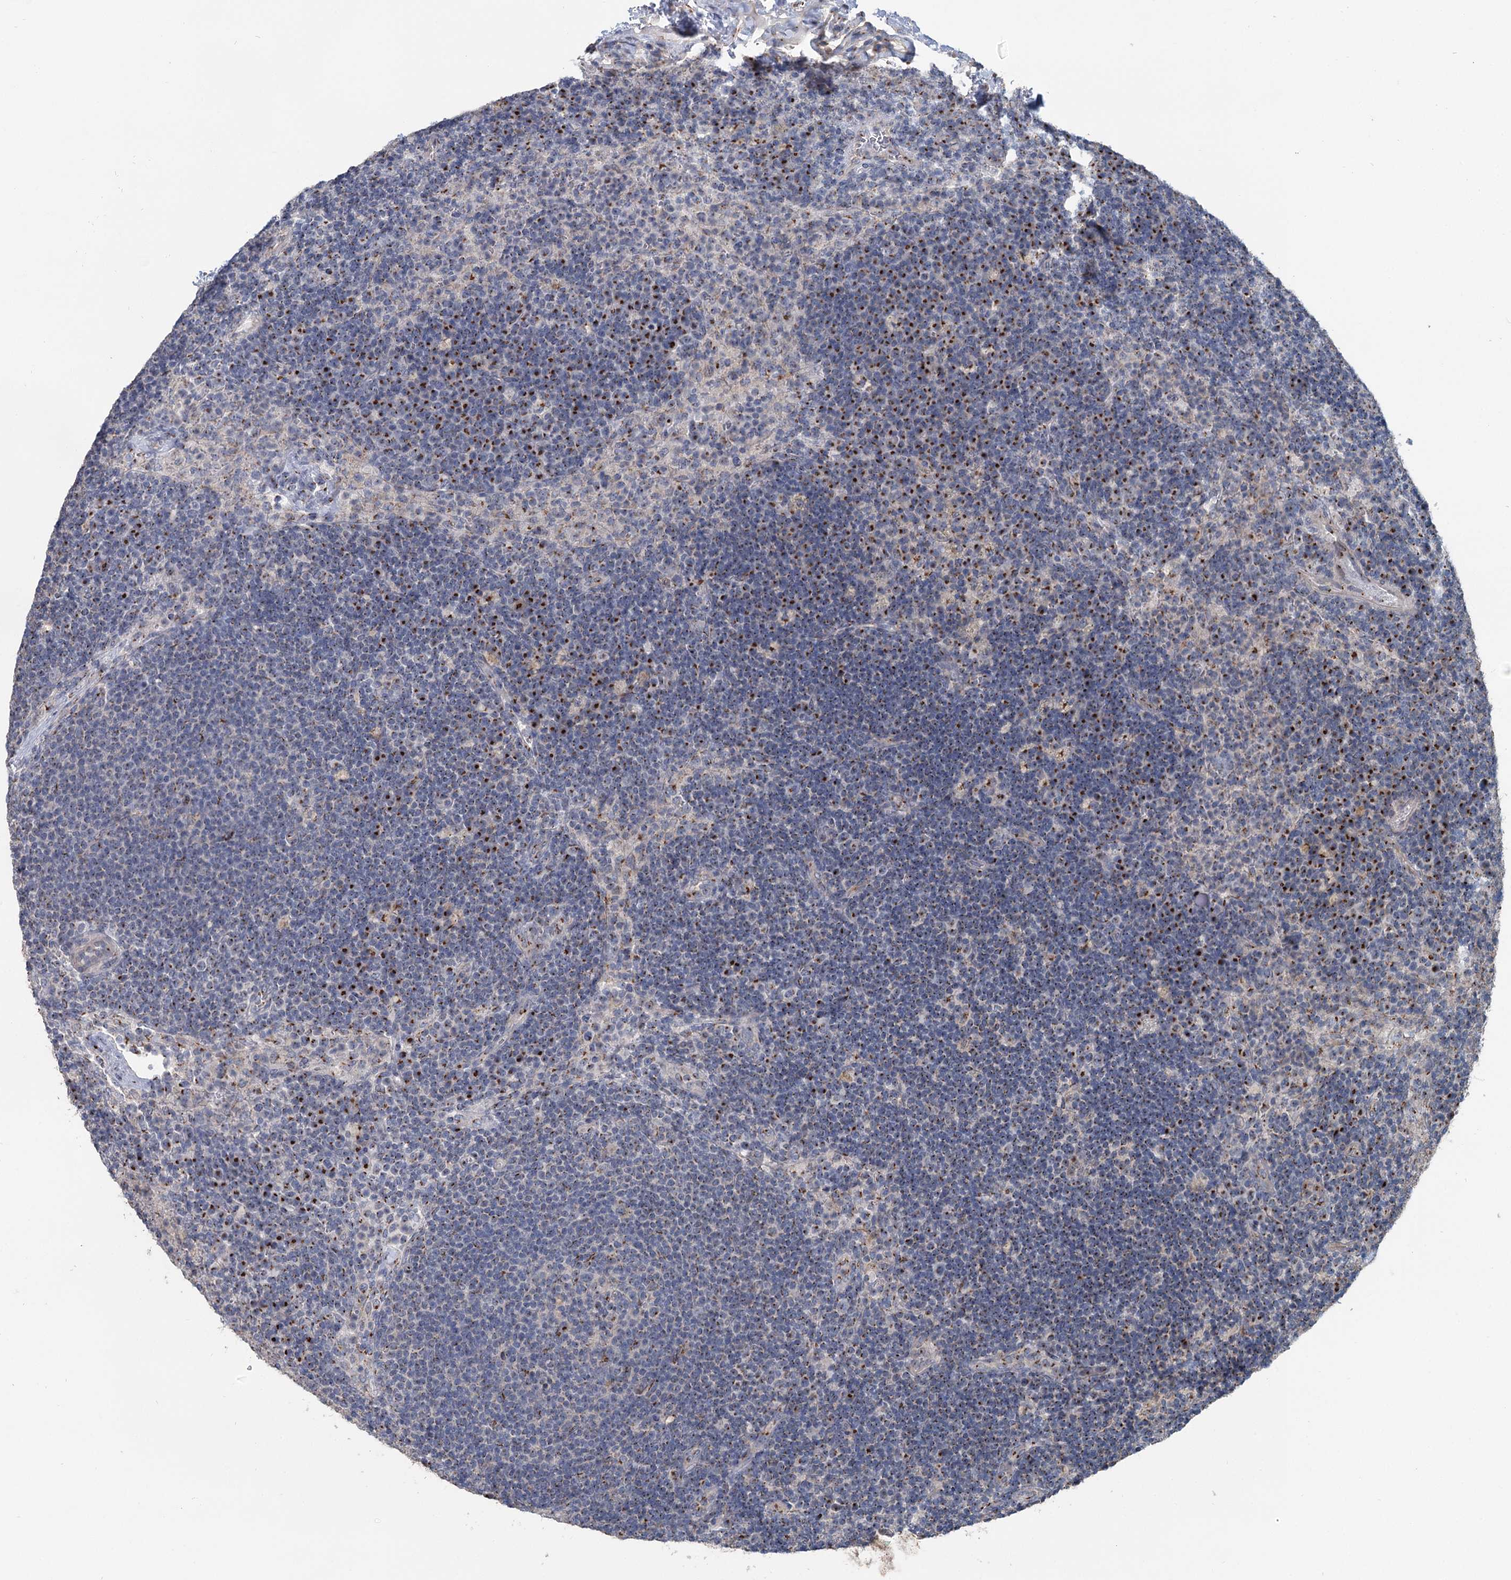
{"staining": {"intensity": "moderate", "quantity": "25%-75%", "location": "cytoplasmic/membranous"}, "tissue": "lymph node", "cell_type": "Germinal center cells", "image_type": "normal", "snomed": [{"axis": "morphology", "description": "Normal tissue, NOS"}, {"axis": "topography", "description": "Lymph node"}], "caption": "The immunohistochemical stain labels moderate cytoplasmic/membranous positivity in germinal center cells of normal lymph node. The staining is performed using DAB brown chromogen to label protein expression. The nuclei are counter-stained blue using hematoxylin.", "gene": "ITIH5", "patient": {"sex": "female", "age": 70}}